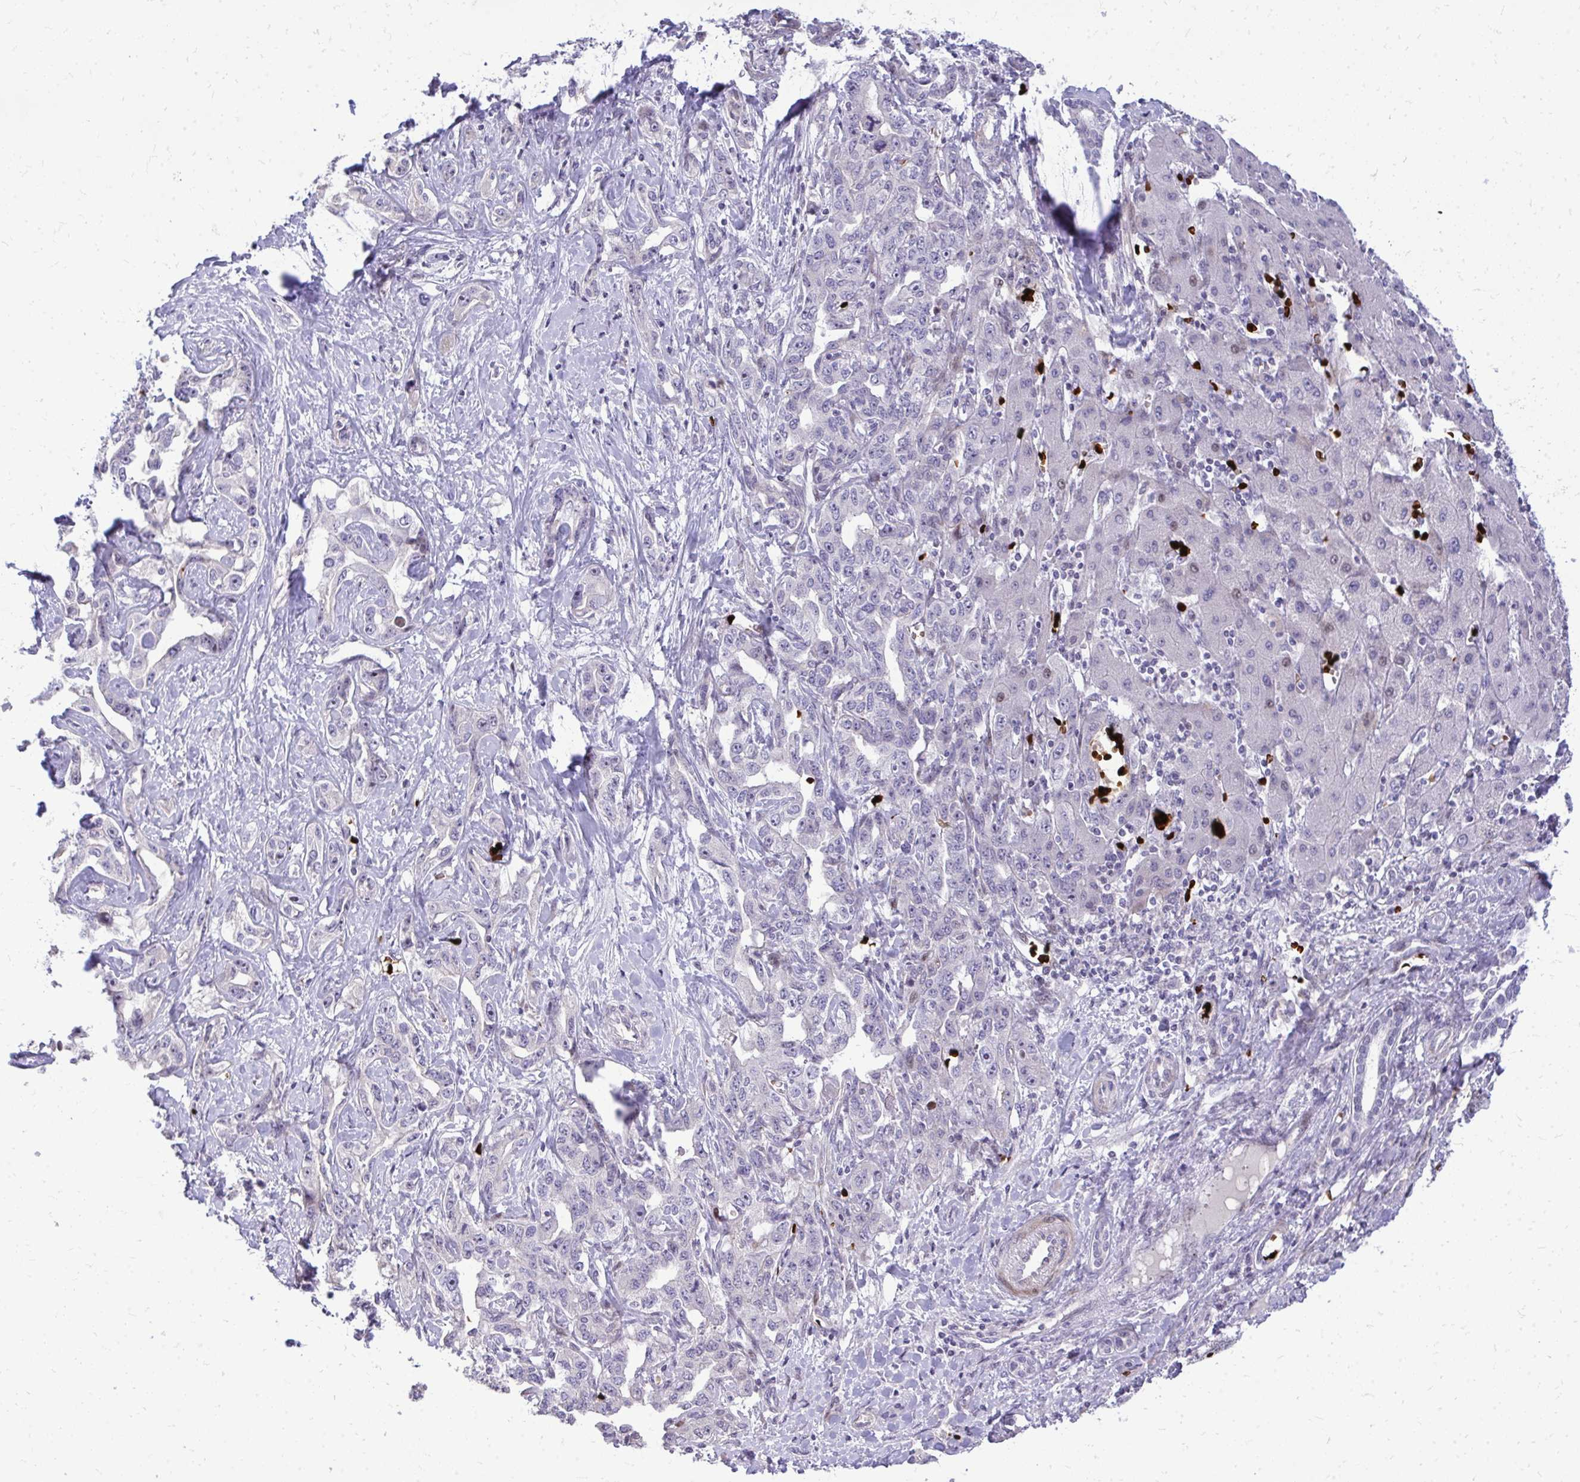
{"staining": {"intensity": "negative", "quantity": "none", "location": "none"}, "tissue": "liver cancer", "cell_type": "Tumor cells", "image_type": "cancer", "snomed": [{"axis": "morphology", "description": "Cholangiocarcinoma"}, {"axis": "topography", "description": "Liver"}], "caption": "The immunohistochemistry (IHC) micrograph has no significant positivity in tumor cells of cholangiocarcinoma (liver) tissue.", "gene": "DLX4", "patient": {"sex": "male", "age": 59}}